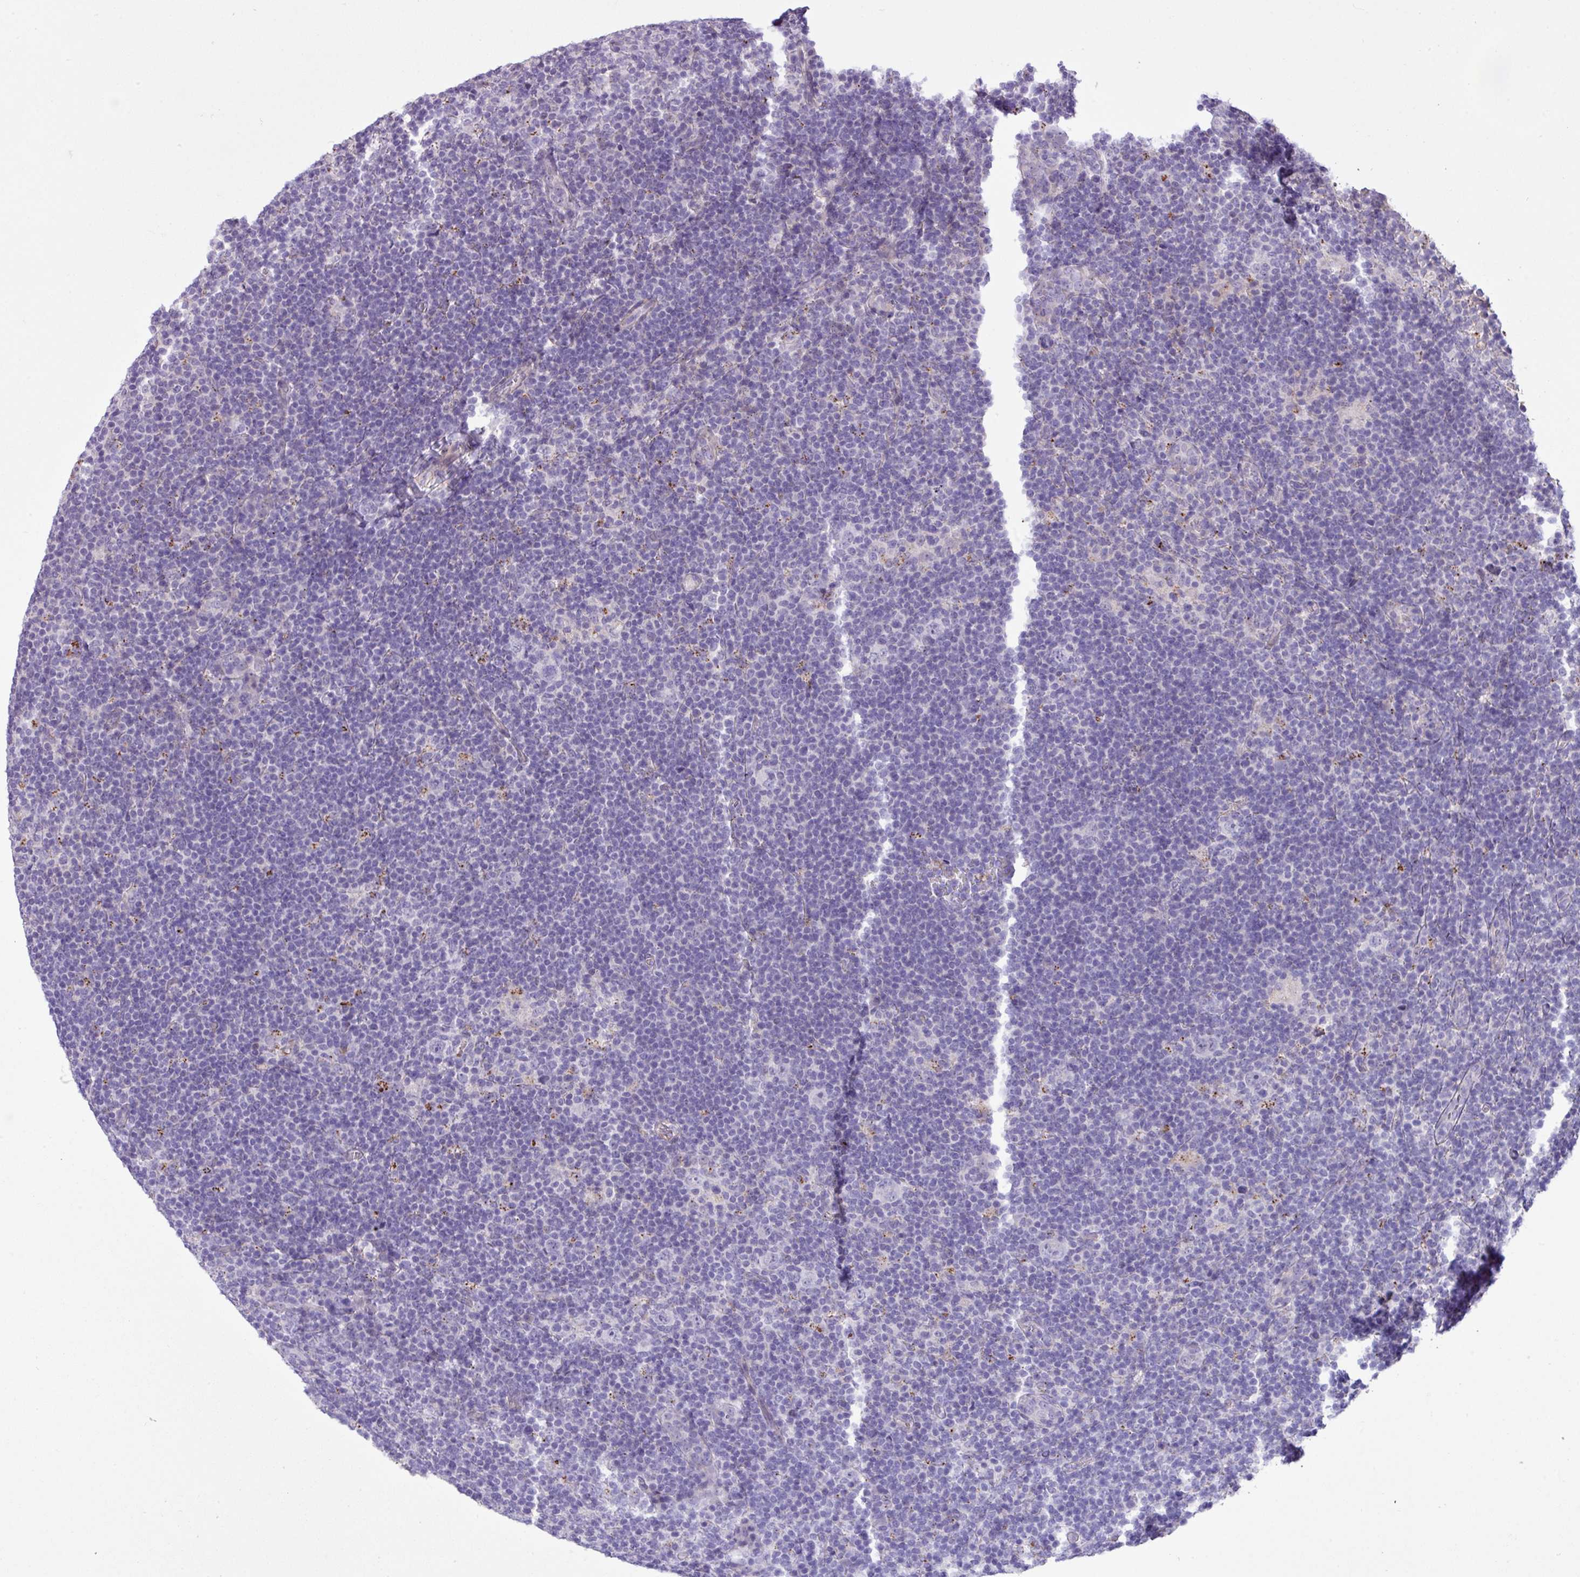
{"staining": {"intensity": "negative", "quantity": "none", "location": "none"}, "tissue": "lymphoma", "cell_type": "Tumor cells", "image_type": "cancer", "snomed": [{"axis": "morphology", "description": "Hodgkin's disease, NOS"}, {"axis": "topography", "description": "Lymph node"}], "caption": "A histopathology image of Hodgkin's disease stained for a protein exhibits no brown staining in tumor cells.", "gene": "CD248", "patient": {"sex": "female", "age": 57}}